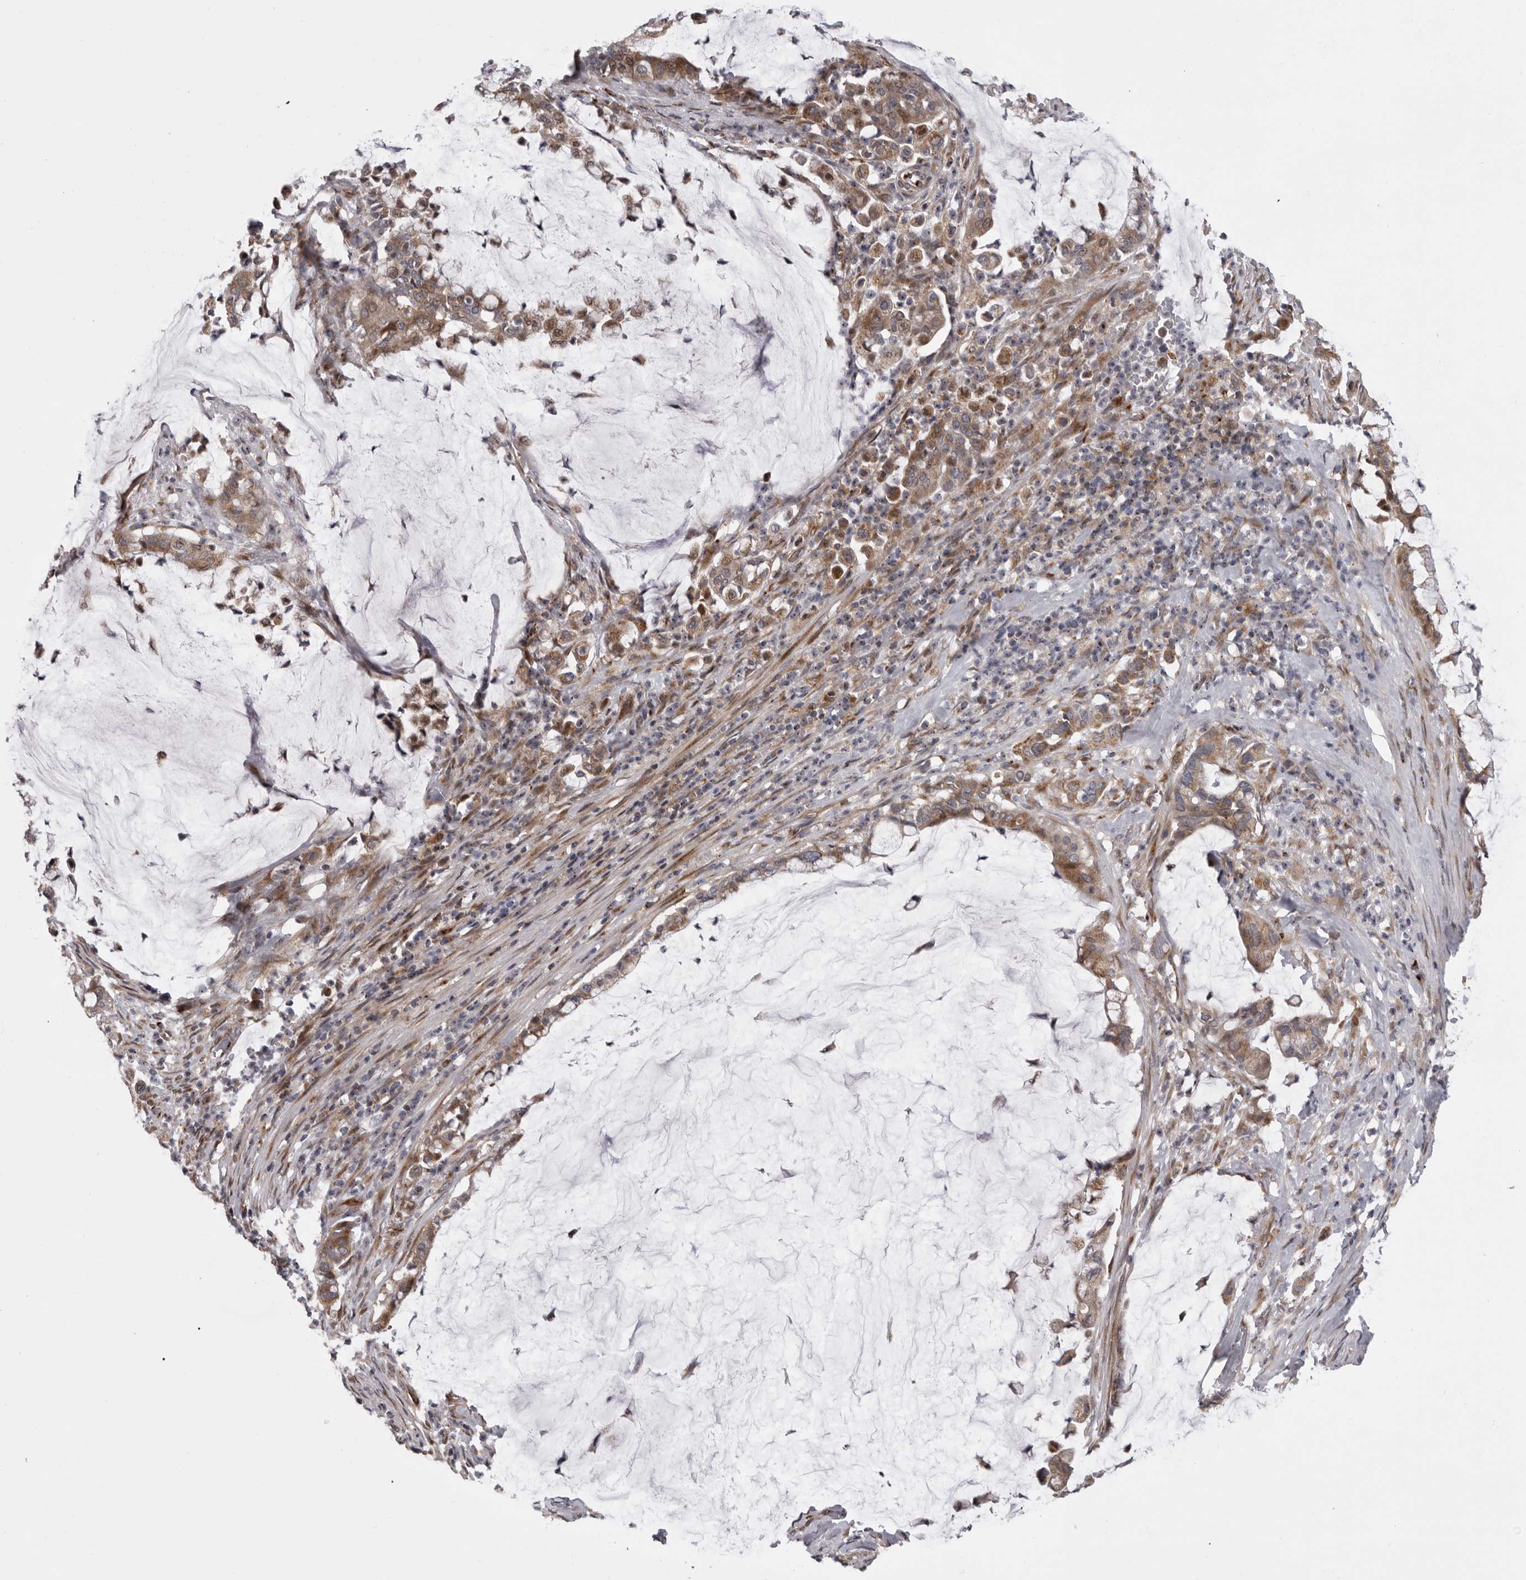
{"staining": {"intensity": "moderate", "quantity": ">75%", "location": "cytoplasmic/membranous"}, "tissue": "pancreatic cancer", "cell_type": "Tumor cells", "image_type": "cancer", "snomed": [{"axis": "morphology", "description": "Adenocarcinoma, NOS"}, {"axis": "topography", "description": "Pancreas"}], "caption": "Immunohistochemical staining of adenocarcinoma (pancreatic) demonstrates moderate cytoplasmic/membranous protein positivity in about >75% of tumor cells.", "gene": "WDR47", "patient": {"sex": "male", "age": 41}}